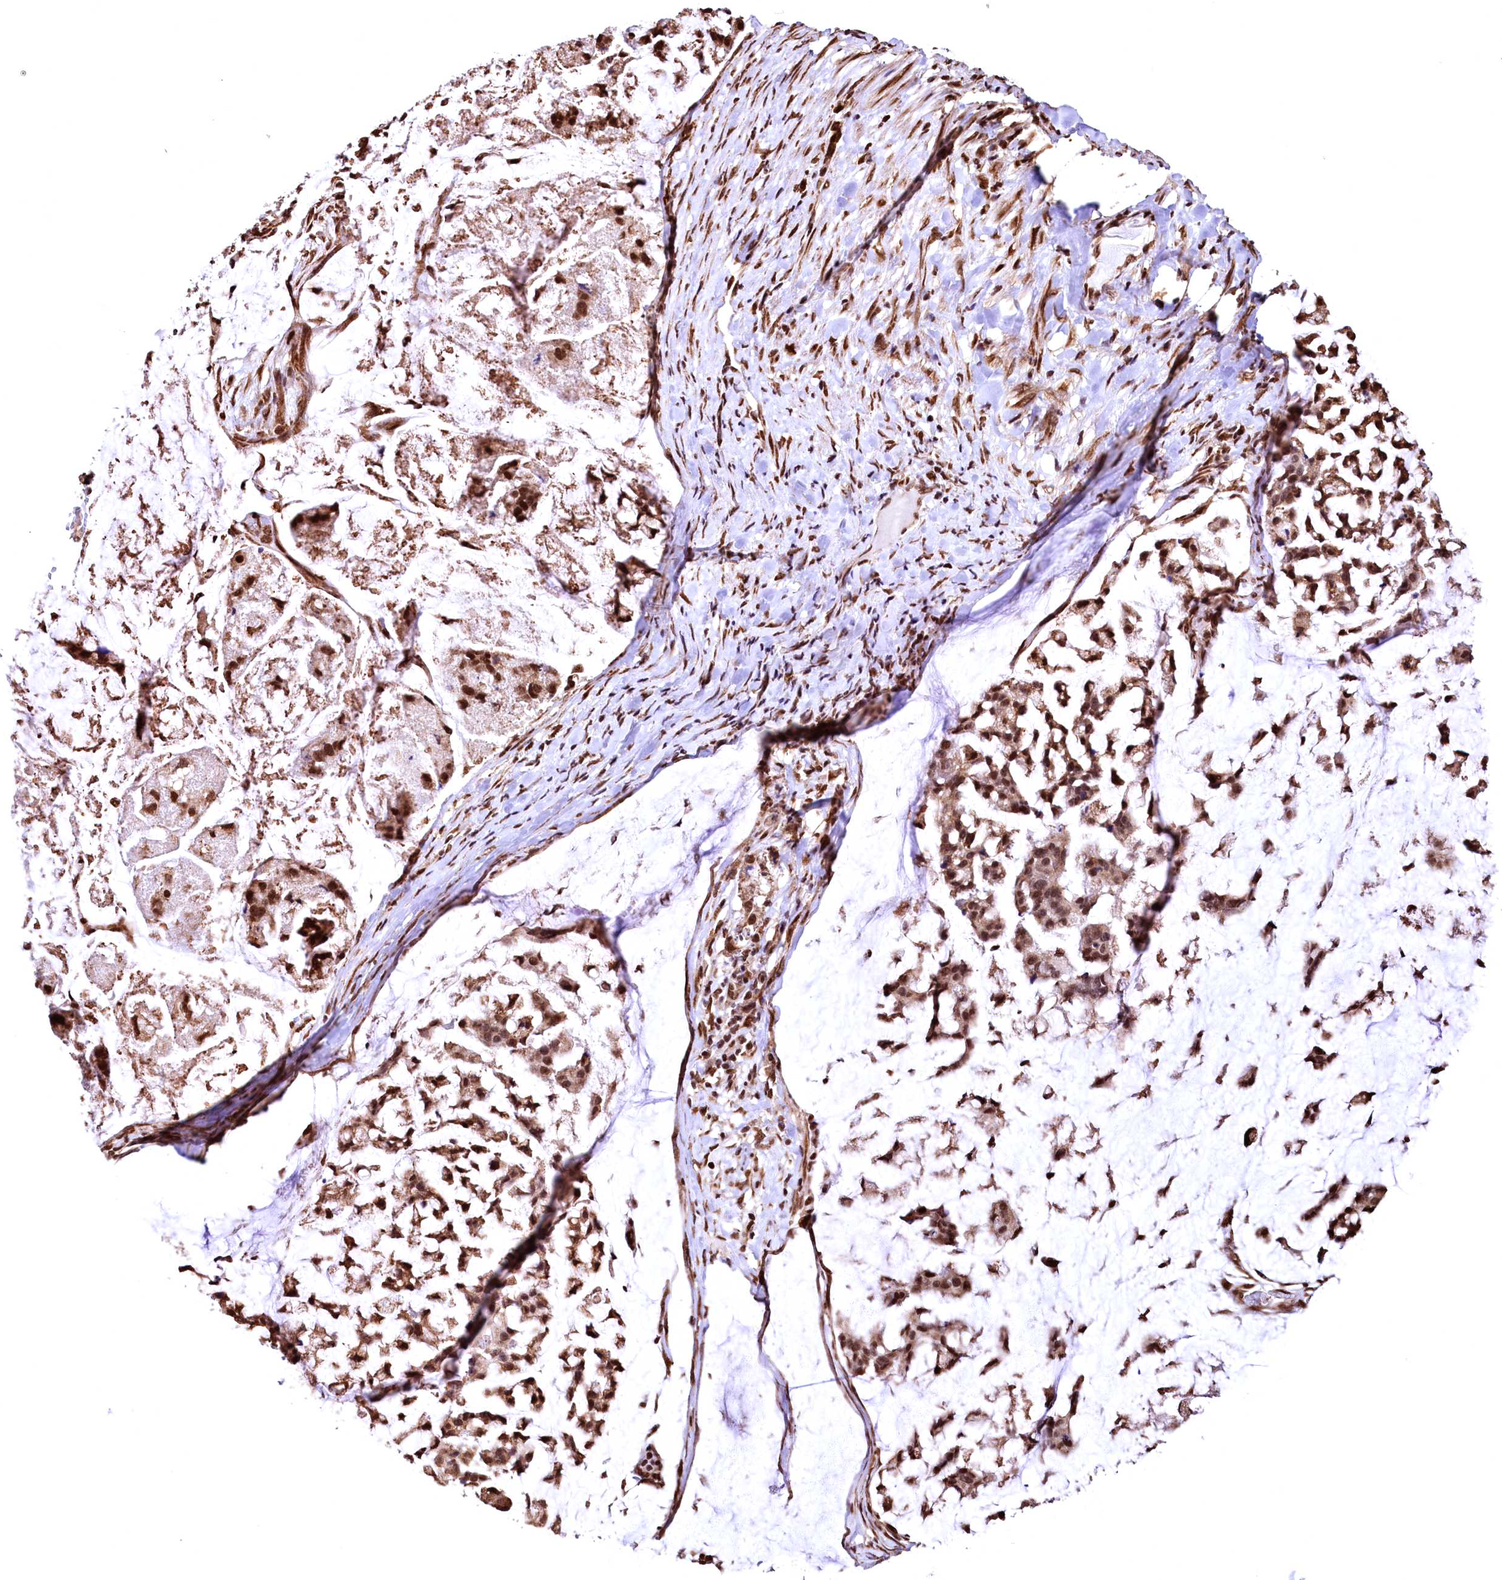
{"staining": {"intensity": "moderate", "quantity": ">75%", "location": "cytoplasmic/membranous,nuclear"}, "tissue": "stomach cancer", "cell_type": "Tumor cells", "image_type": "cancer", "snomed": [{"axis": "morphology", "description": "Adenocarcinoma, NOS"}, {"axis": "topography", "description": "Stomach, lower"}], "caption": "Immunohistochemical staining of human stomach adenocarcinoma shows medium levels of moderate cytoplasmic/membranous and nuclear staining in about >75% of tumor cells.", "gene": "PDS5B", "patient": {"sex": "male", "age": 67}}